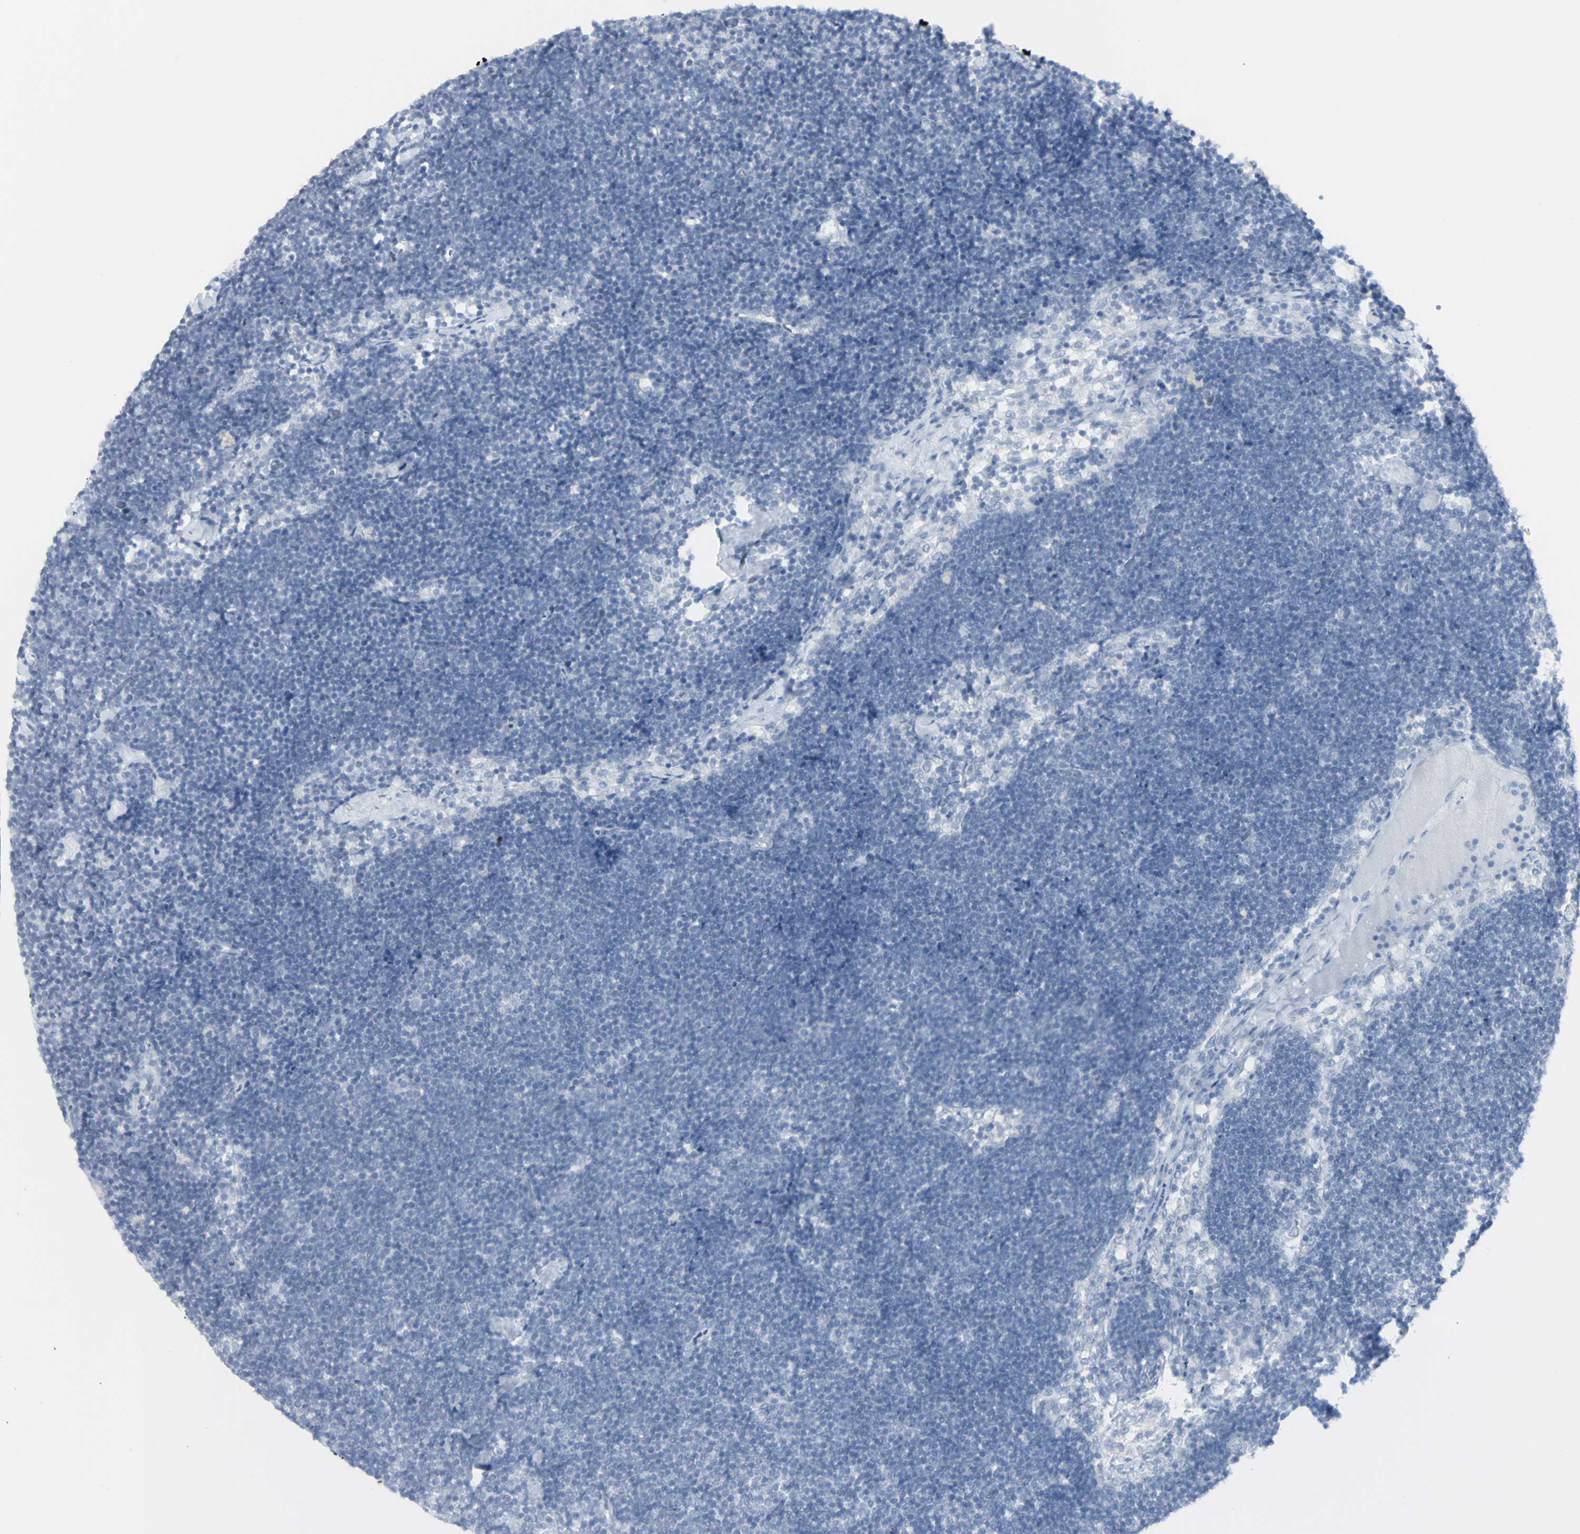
{"staining": {"intensity": "negative", "quantity": "none", "location": "none"}, "tissue": "lymph node", "cell_type": "Germinal center cells", "image_type": "normal", "snomed": [{"axis": "morphology", "description": "Normal tissue, NOS"}, {"axis": "topography", "description": "Lymph node"}], "caption": "The histopathology image exhibits no significant positivity in germinal center cells of lymph node.", "gene": "ENSG00000198211", "patient": {"sex": "male", "age": 63}}